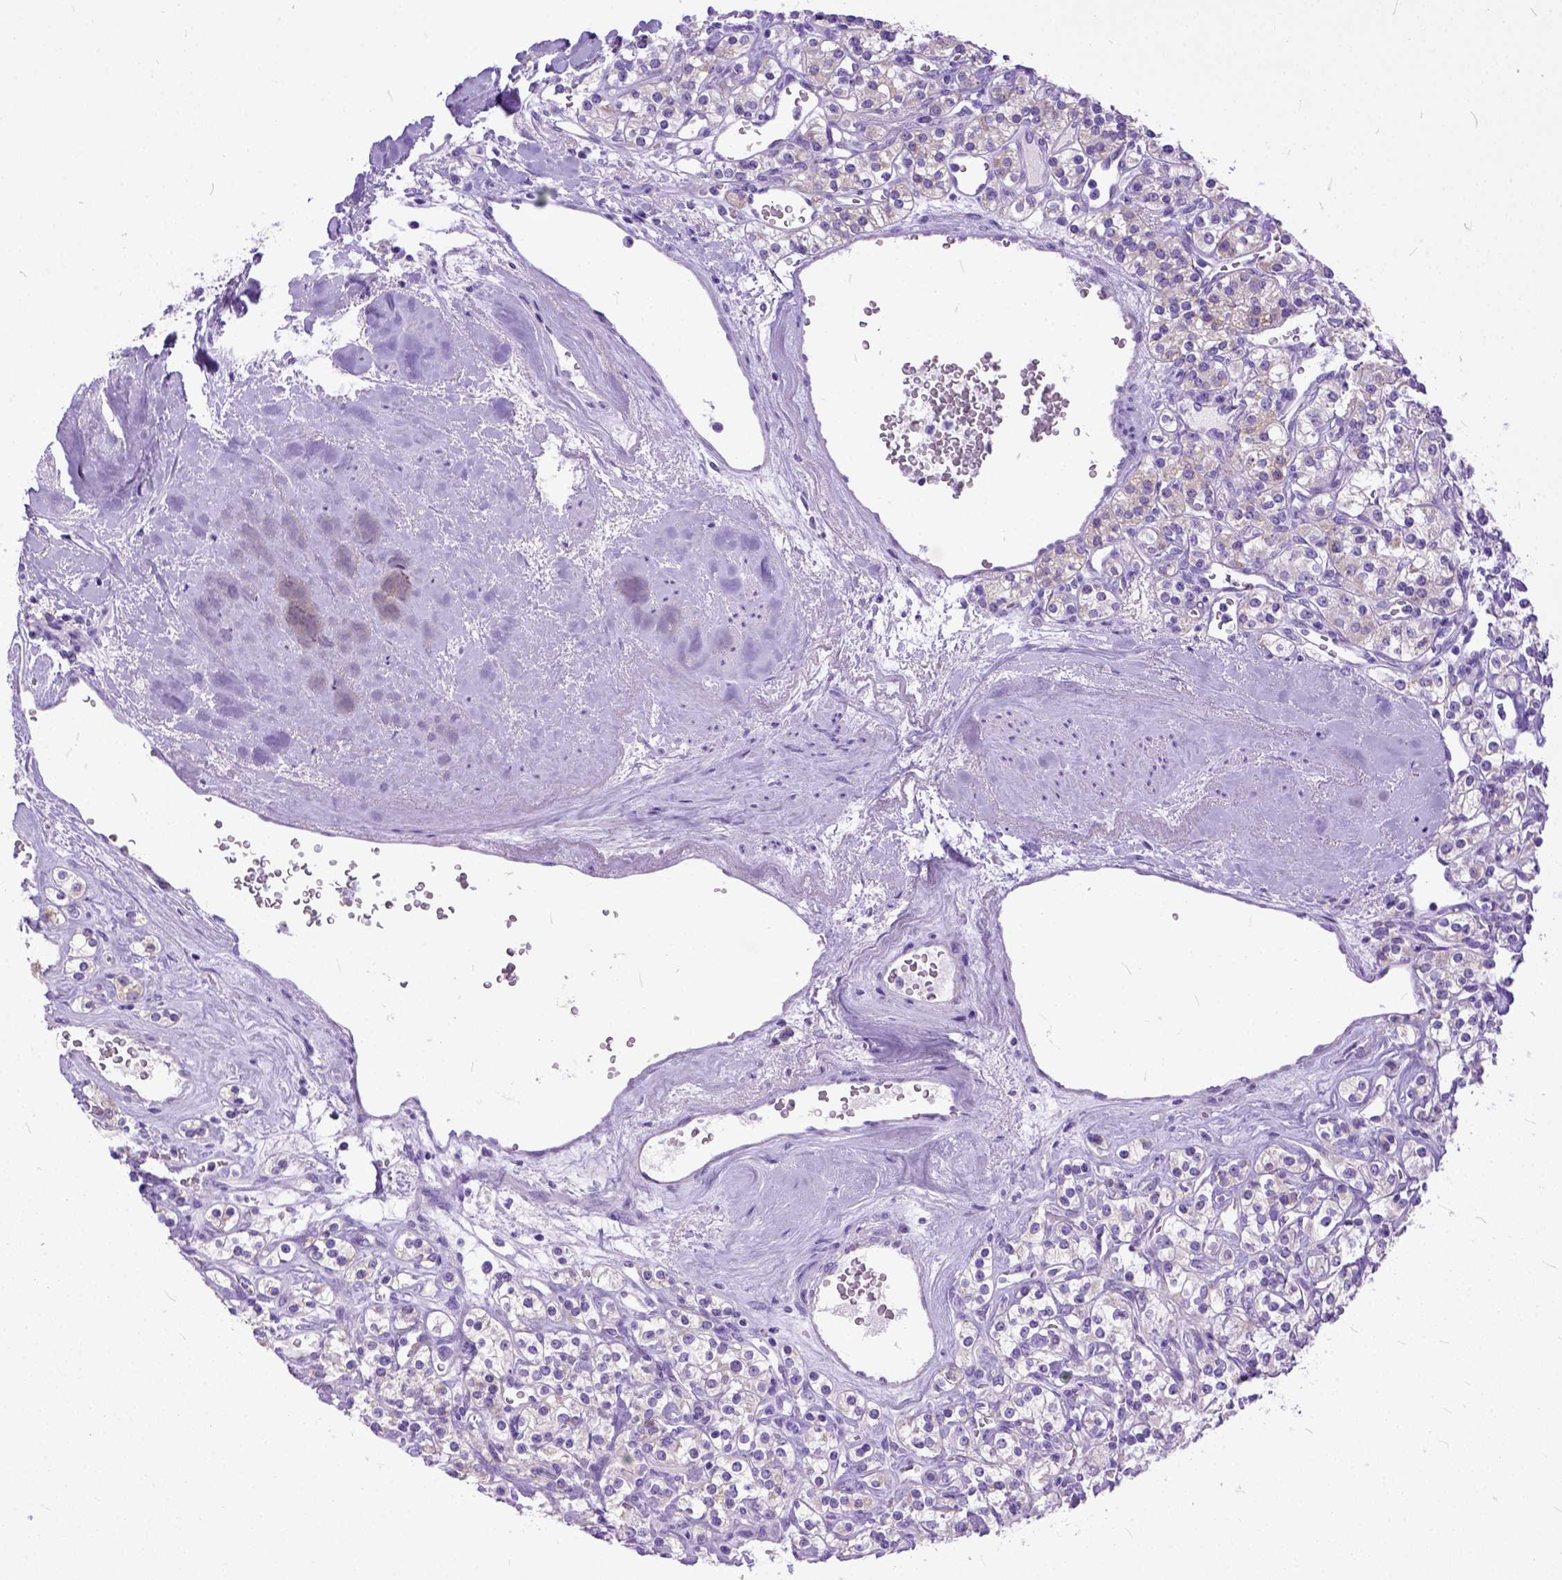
{"staining": {"intensity": "negative", "quantity": "none", "location": "none"}, "tissue": "renal cancer", "cell_type": "Tumor cells", "image_type": "cancer", "snomed": [{"axis": "morphology", "description": "Adenocarcinoma, NOS"}, {"axis": "topography", "description": "Kidney"}], "caption": "Tumor cells are negative for protein expression in human renal cancer (adenocarcinoma).", "gene": "PPL", "patient": {"sex": "male", "age": 77}}